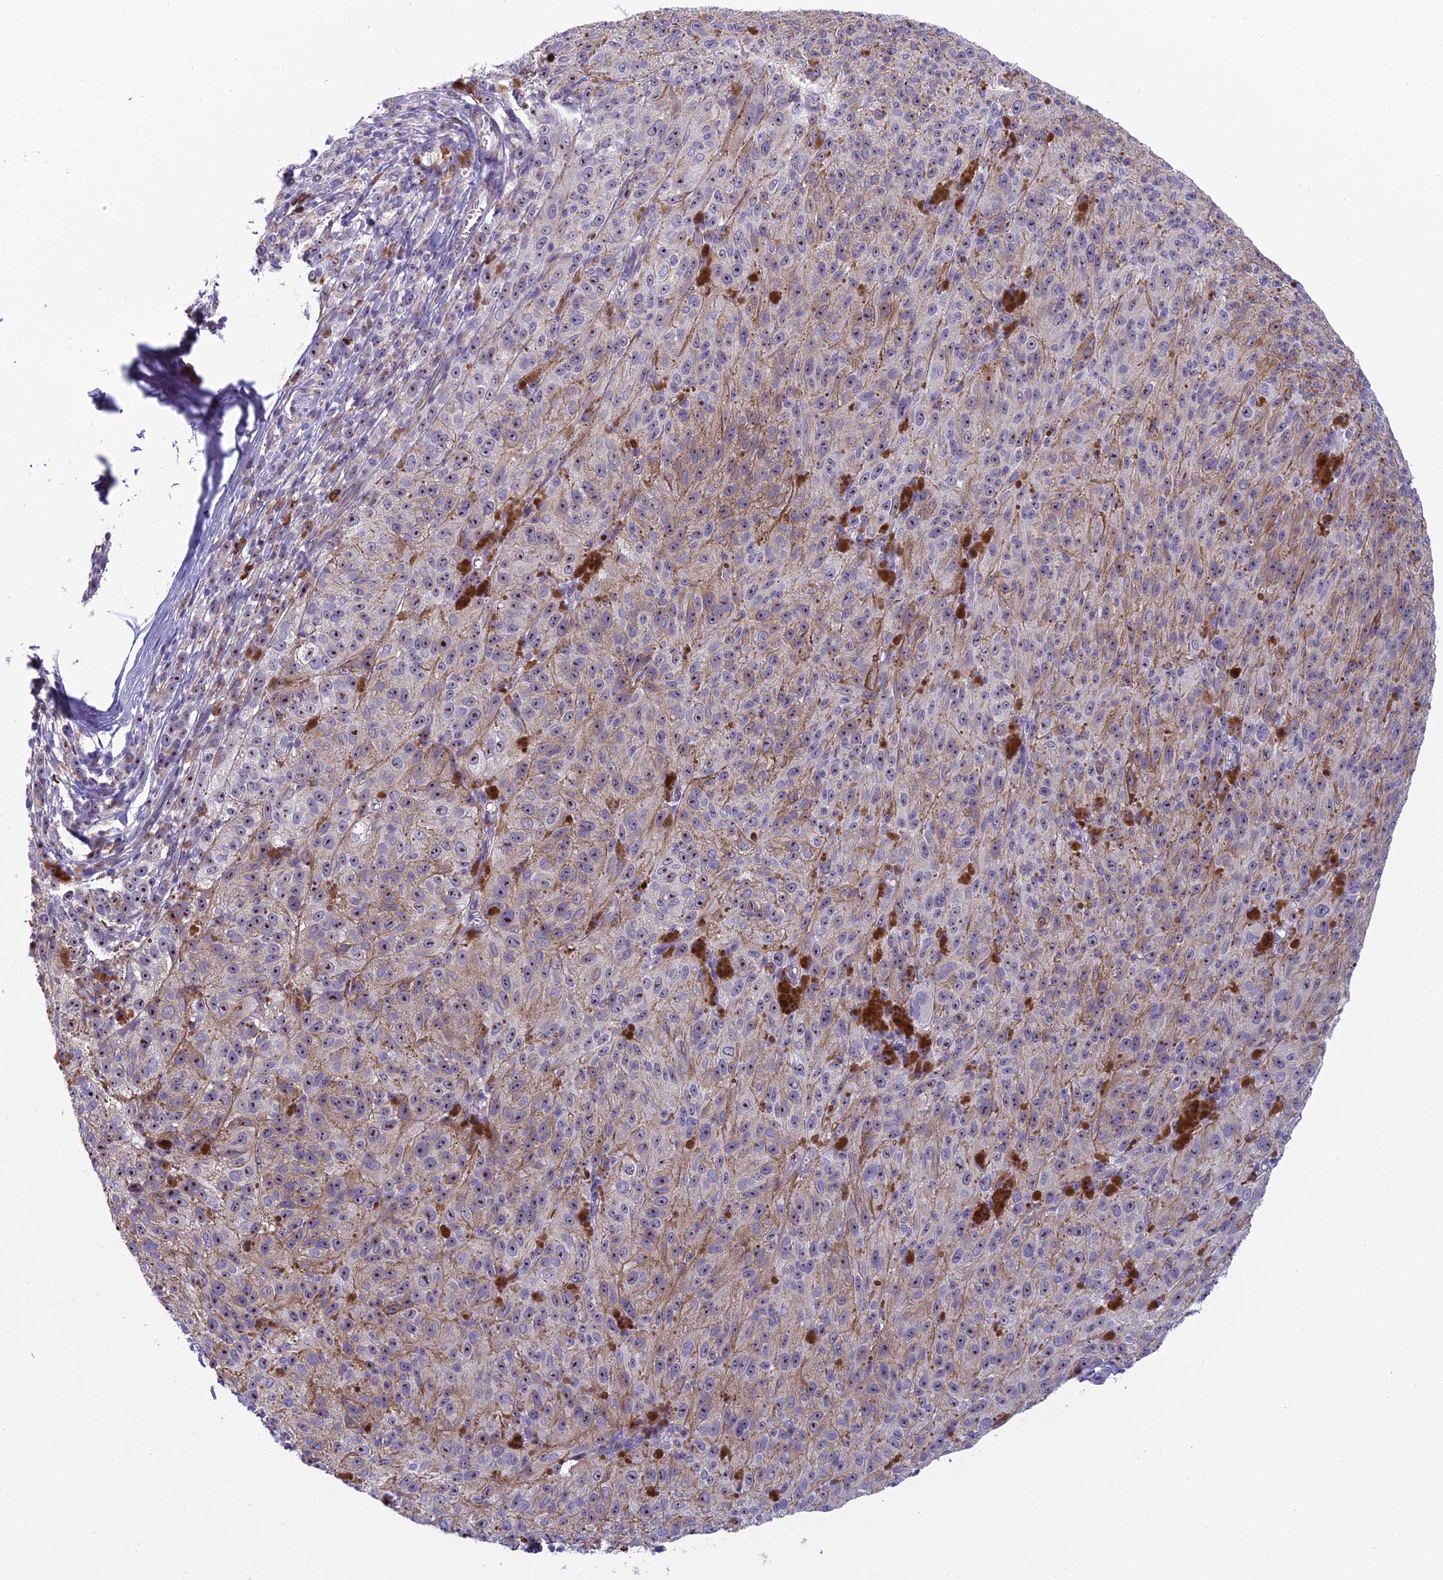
{"staining": {"intensity": "moderate", "quantity": "25%-75%", "location": "cytoplasmic/membranous,nuclear"}, "tissue": "melanoma", "cell_type": "Tumor cells", "image_type": "cancer", "snomed": [{"axis": "morphology", "description": "Malignant melanoma, NOS"}, {"axis": "topography", "description": "Skin"}], "caption": "Protein staining of melanoma tissue exhibits moderate cytoplasmic/membranous and nuclear positivity in about 25%-75% of tumor cells.", "gene": "NOC2L", "patient": {"sex": "female", "age": 52}}